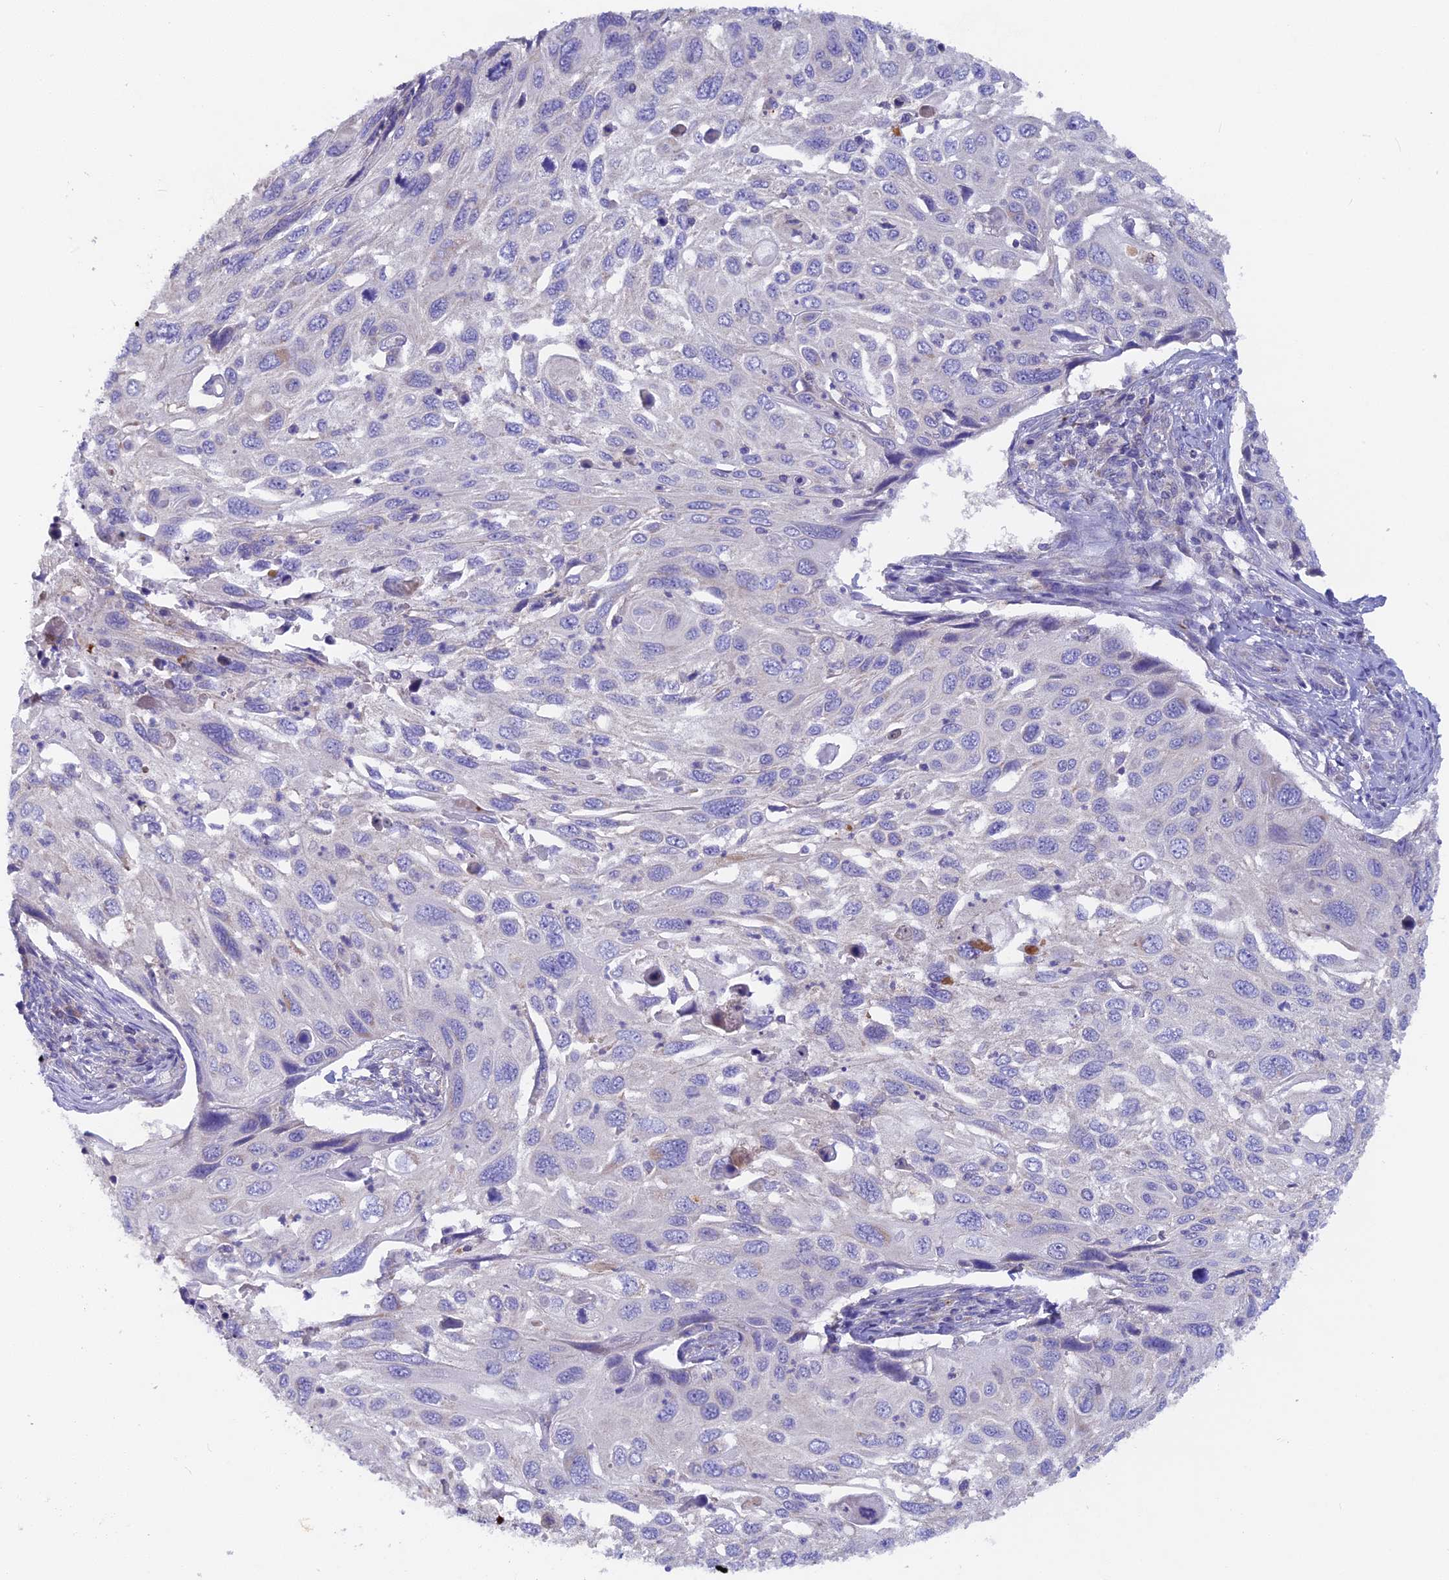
{"staining": {"intensity": "negative", "quantity": "none", "location": "none"}, "tissue": "cervical cancer", "cell_type": "Tumor cells", "image_type": "cancer", "snomed": [{"axis": "morphology", "description": "Squamous cell carcinoma, NOS"}, {"axis": "topography", "description": "Cervix"}], "caption": "DAB immunohistochemical staining of cervical cancer reveals no significant expression in tumor cells.", "gene": "PZP", "patient": {"sex": "female", "age": 70}}